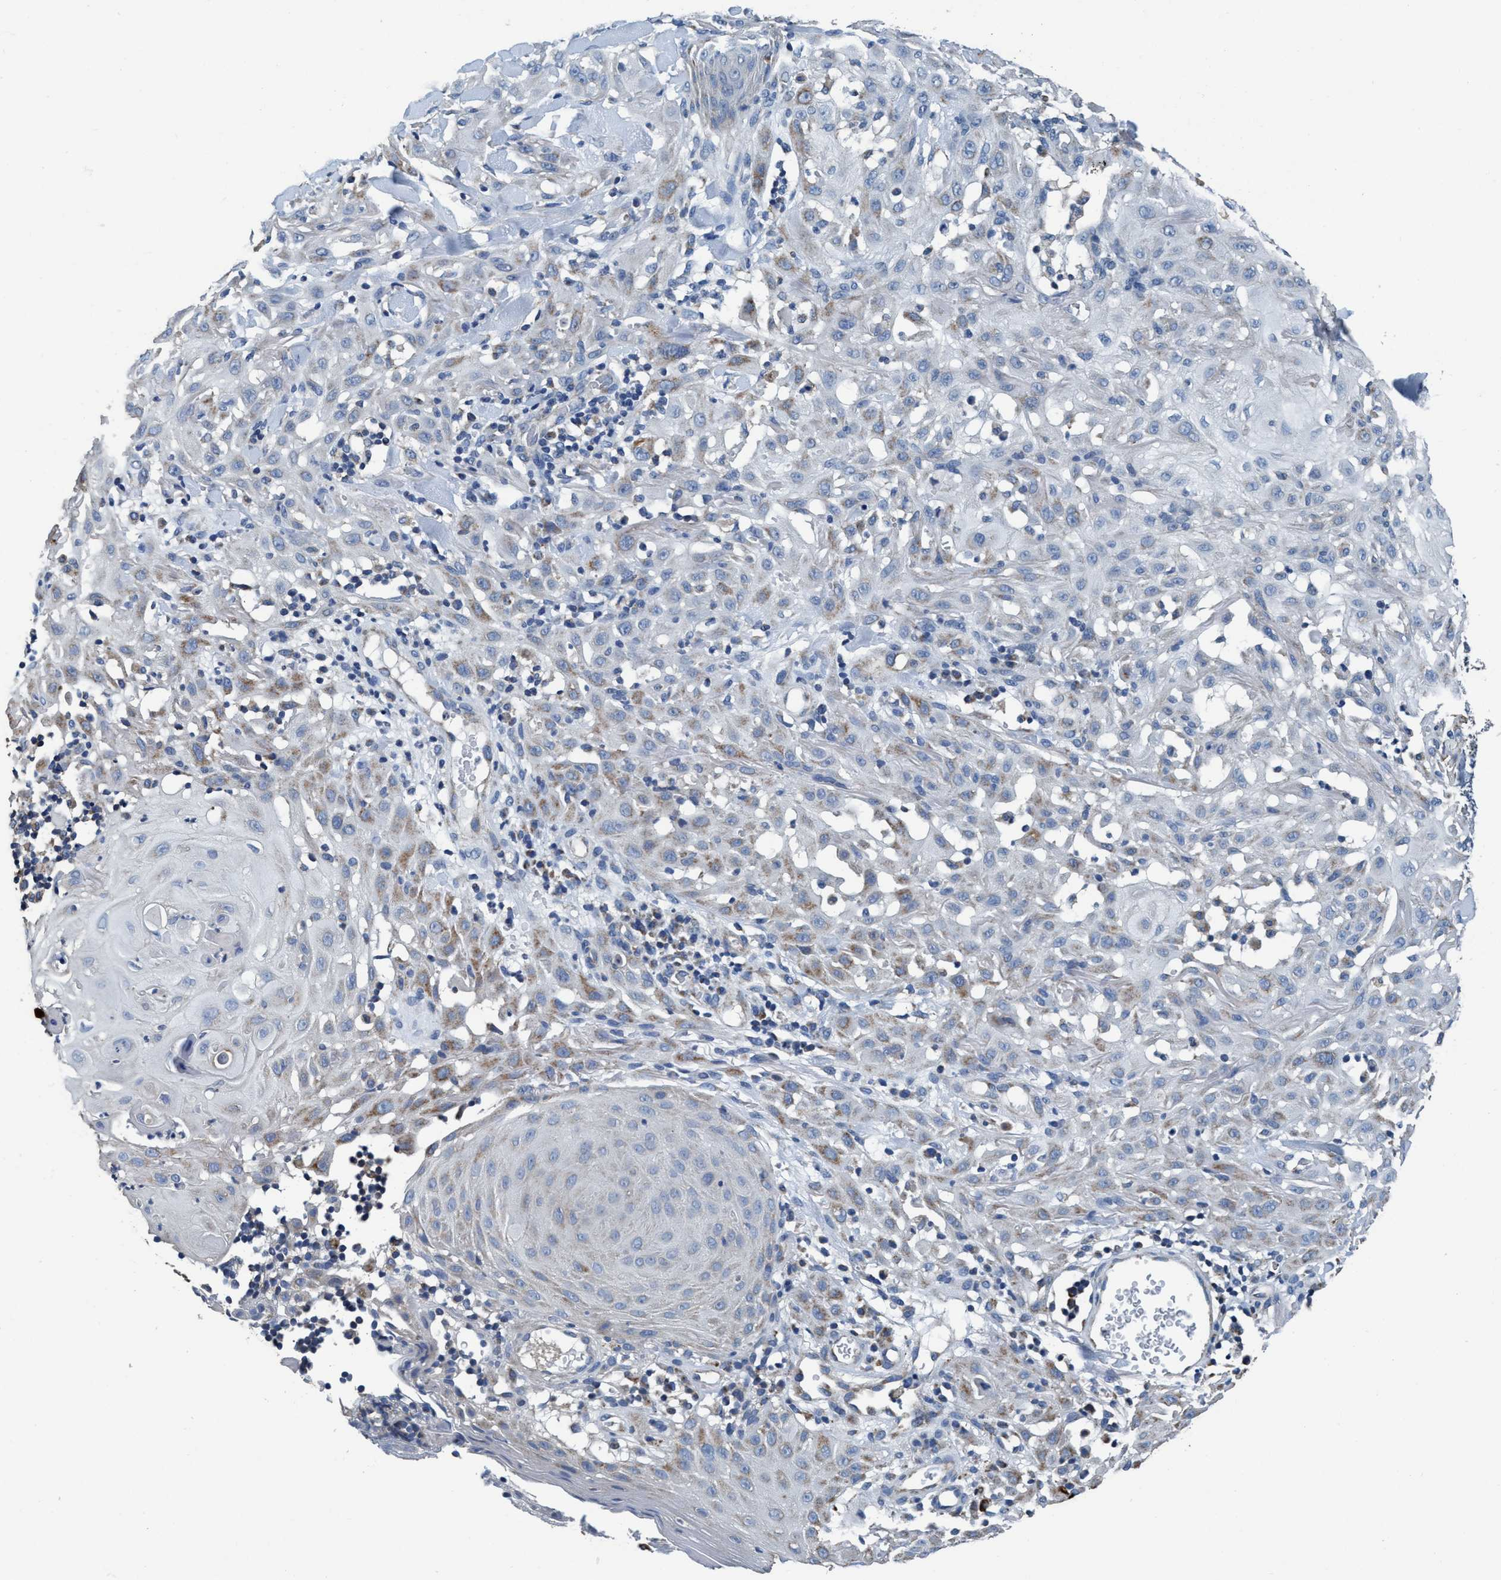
{"staining": {"intensity": "moderate", "quantity": "<25%", "location": "cytoplasmic/membranous"}, "tissue": "skin cancer", "cell_type": "Tumor cells", "image_type": "cancer", "snomed": [{"axis": "morphology", "description": "Squamous cell carcinoma, NOS"}, {"axis": "topography", "description": "Skin"}], "caption": "The histopathology image shows immunohistochemical staining of skin cancer. There is moderate cytoplasmic/membranous expression is identified in about <25% of tumor cells. The staining was performed using DAB to visualize the protein expression in brown, while the nuclei were stained in blue with hematoxylin (Magnification: 20x).", "gene": "ANKFN1", "patient": {"sex": "male", "age": 24}}